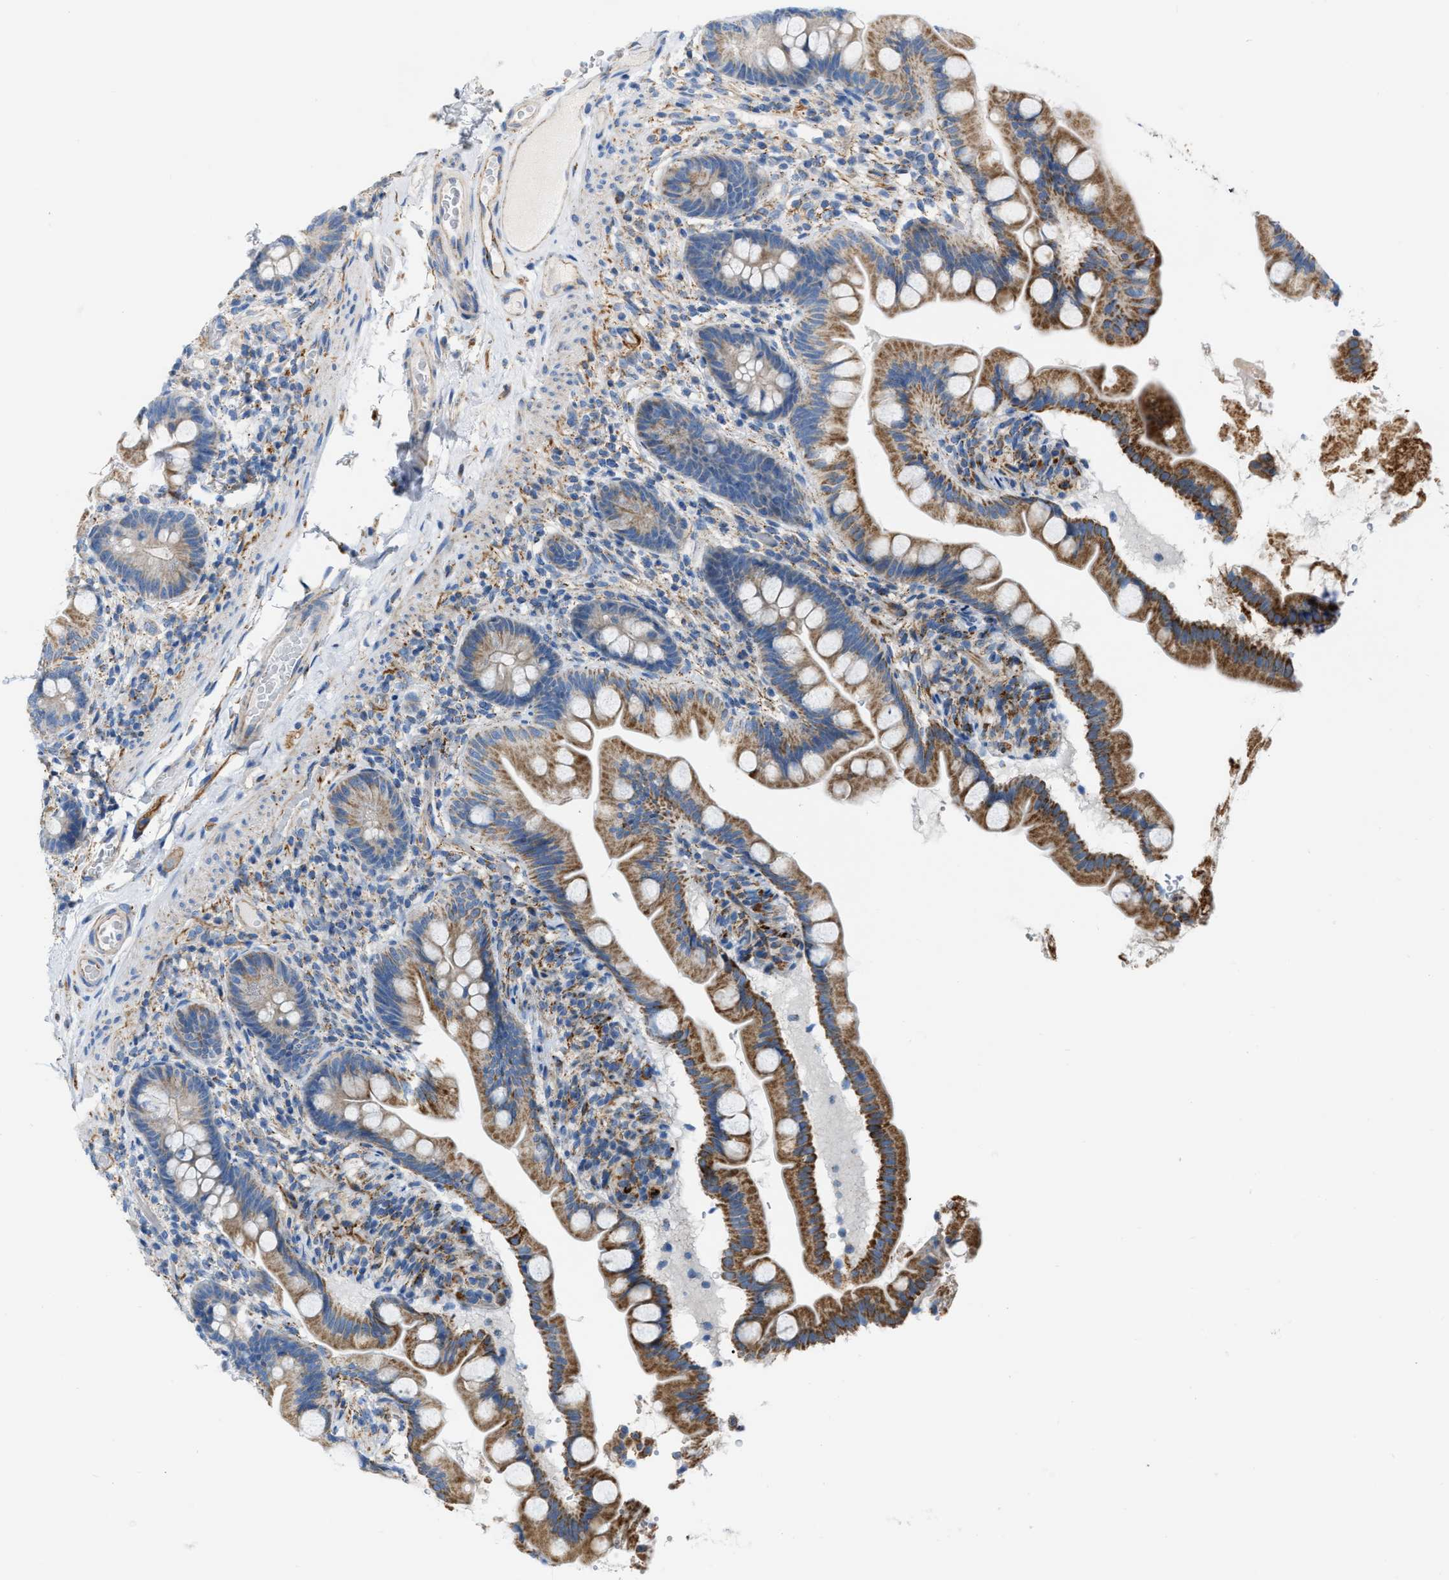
{"staining": {"intensity": "moderate", "quantity": ">75%", "location": "cytoplasmic/membranous"}, "tissue": "small intestine", "cell_type": "Glandular cells", "image_type": "normal", "snomed": [{"axis": "morphology", "description": "Normal tissue, NOS"}, {"axis": "topography", "description": "Small intestine"}], "caption": "Immunohistochemistry (DAB (3,3'-diaminobenzidine)) staining of normal small intestine shows moderate cytoplasmic/membranous protein expression in about >75% of glandular cells.", "gene": "JADE1", "patient": {"sex": "female", "age": 56}}